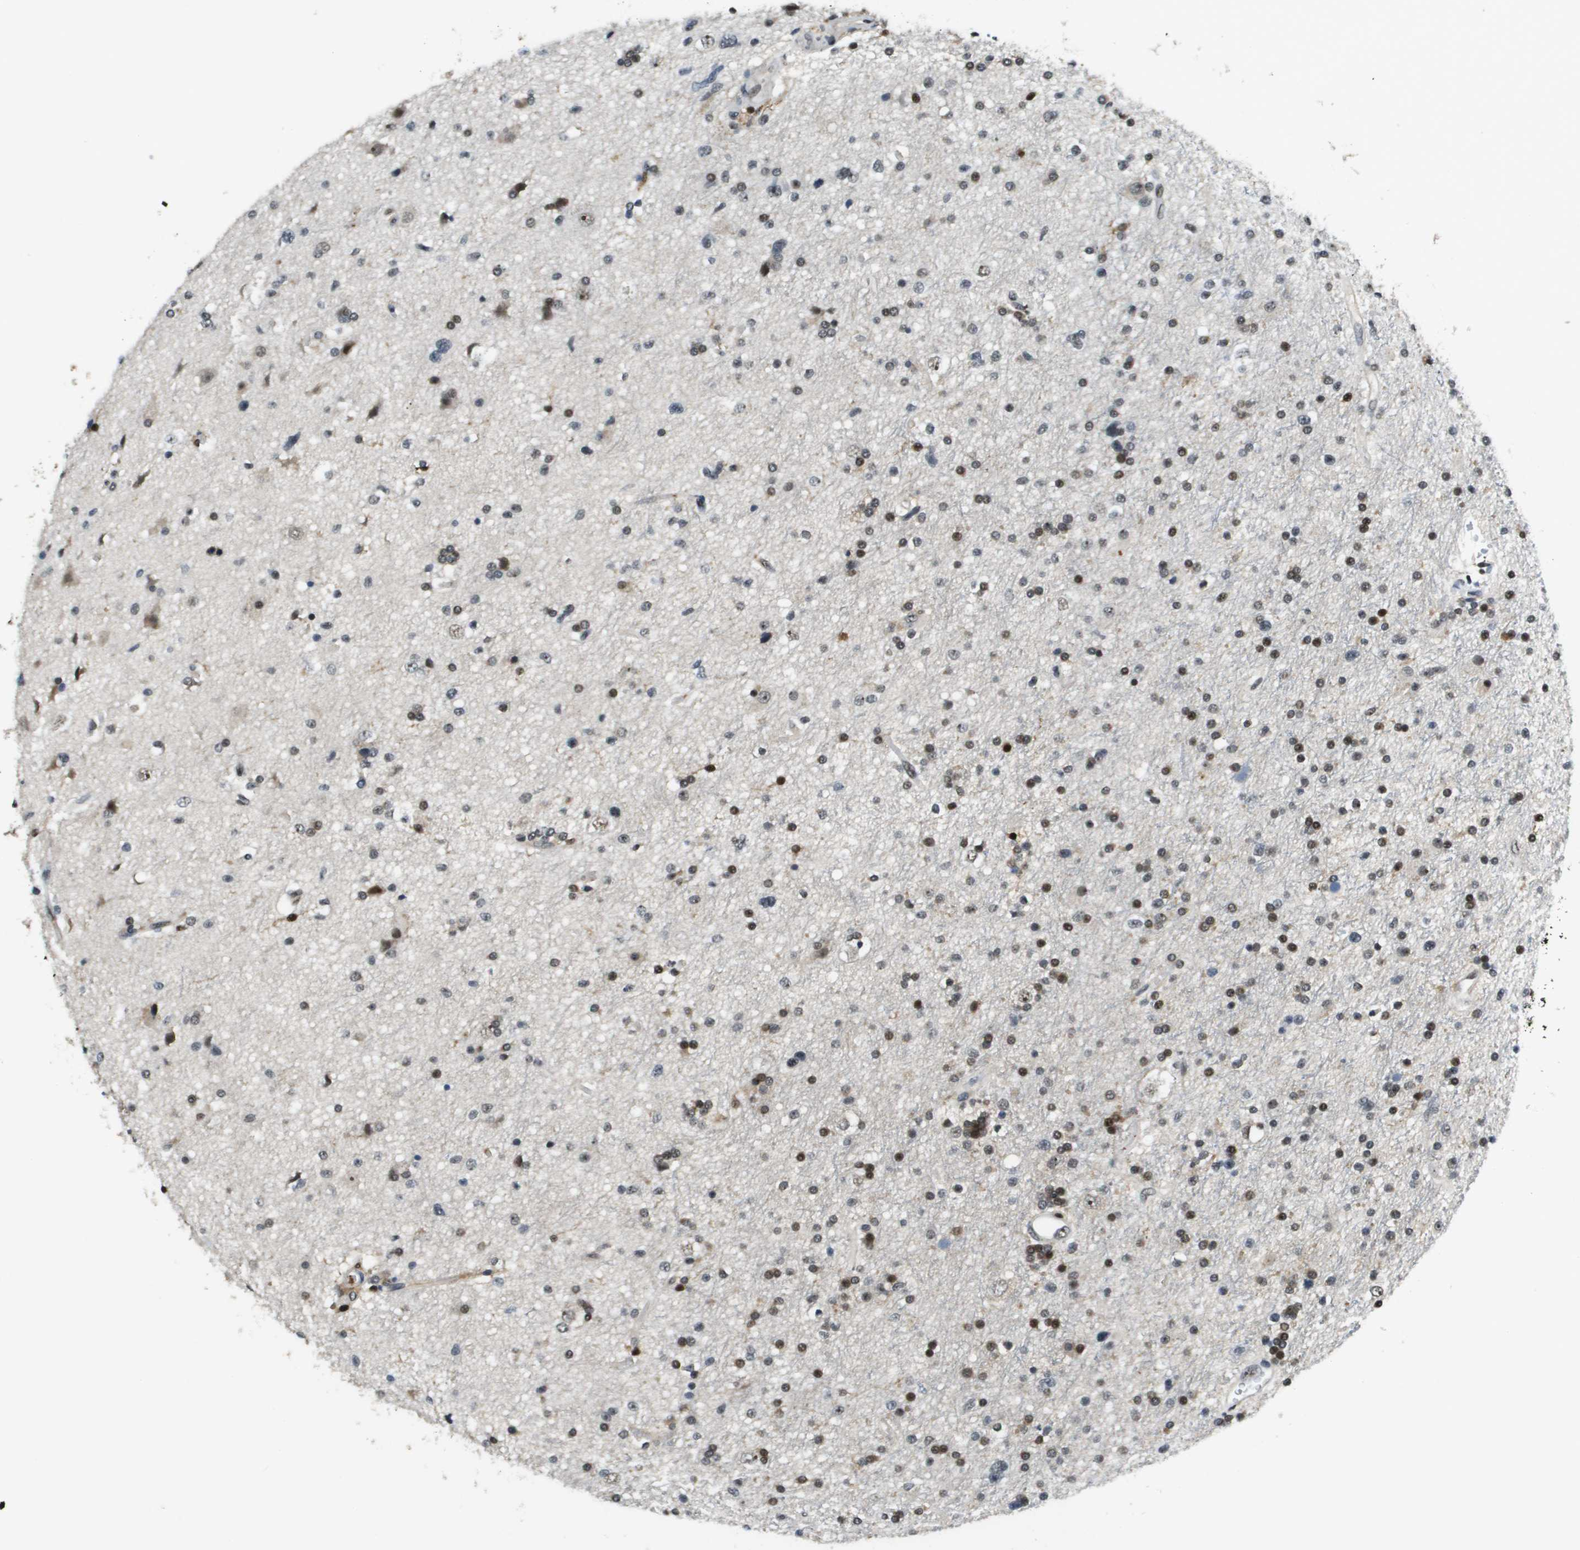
{"staining": {"intensity": "moderate", "quantity": "<25%", "location": "nuclear"}, "tissue": "glioma", "cell_type": "Tumor cells", "image_type": "cancer", "snomed": [{"axis": "morphology", "description": "Glioma, malignant, High grade"}, {"axis": "topography", "description": "Brain"}], "caption": "Malignant high-grade glioma stained for a protein shows moderate nuclear positivity in tumor cells.", "gene": "EP400", "patient": {"sex": "male", "age": 33}}